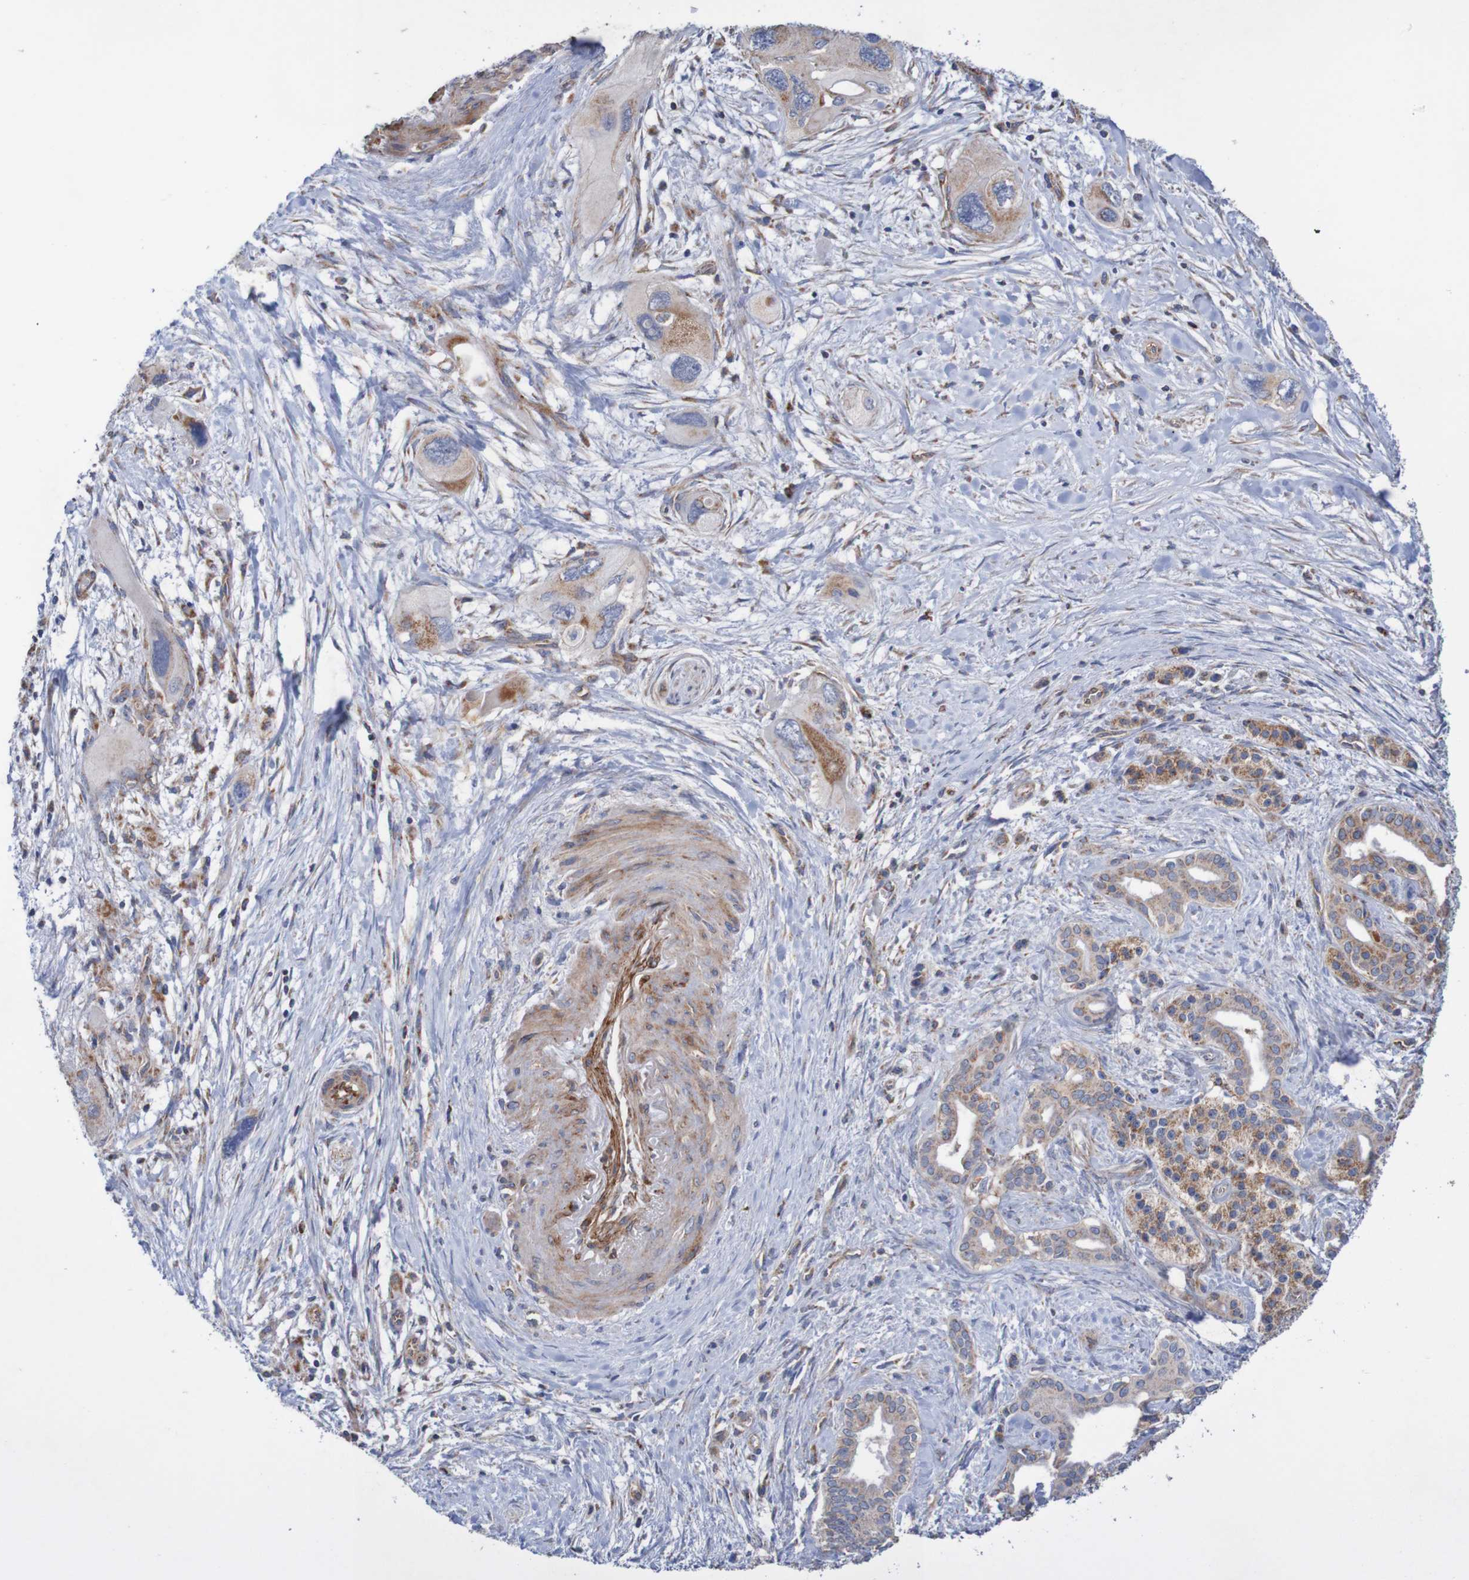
{"staining": {"intensity": "weak", "quantity": "25%-75%", "location": "cytoplasmic/membranous"}, "tissue": "pancreatic cancer", "cell_type": "Tumor cells", "image_type": "cancer", "snomed": [{"axis": "morphology", "description": "Adenocarcinoma, NOS"}, {"axis": "topography", "description": "Pancreas"}], "caption": "Weak cytoplasmic/membranous positivity is seen in about 25%-75% of tumor cells in pancreatic cancer (adenocarcinoma). (IHC, brightfield microscopy, high magnification).", "gene": "MMEL1", "patient": {"sex": "male", "age": 73}}